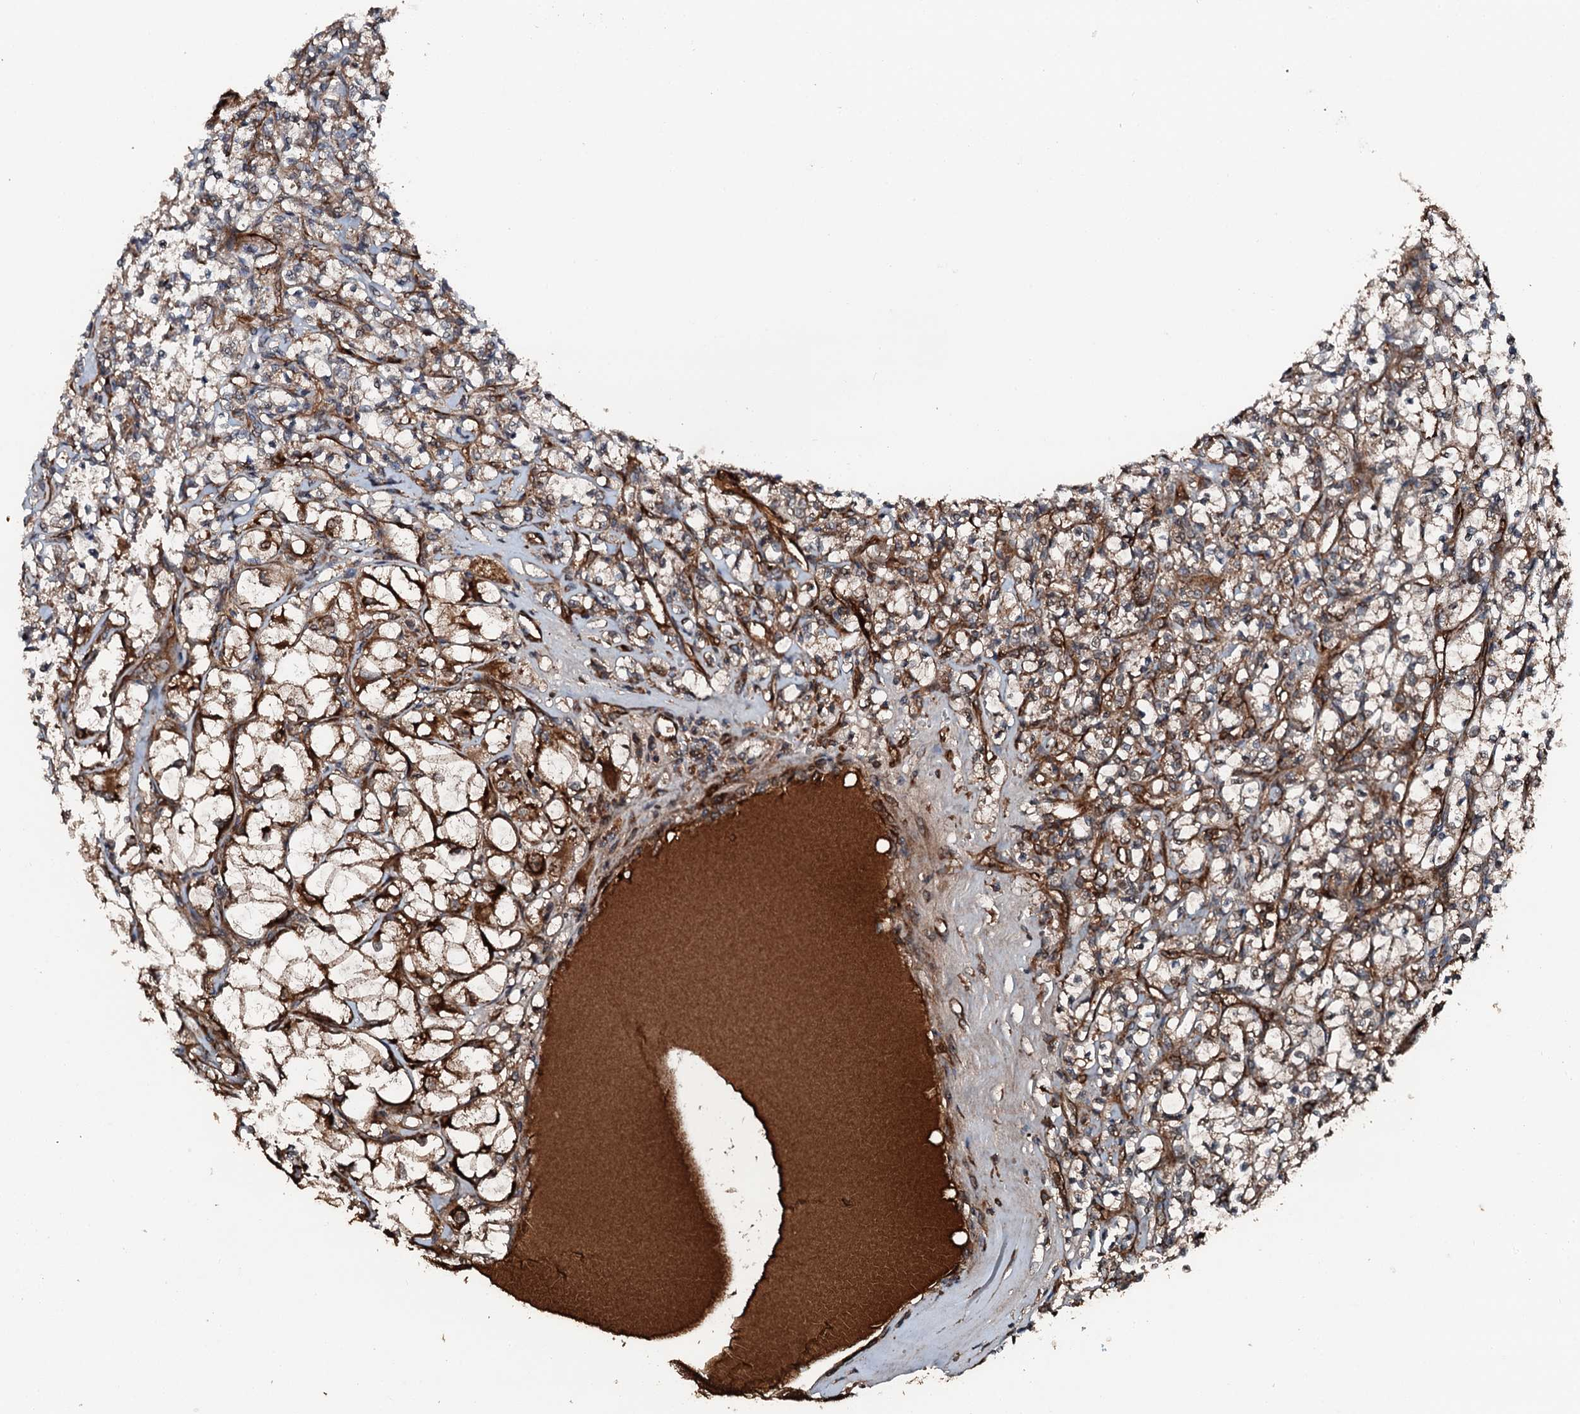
{"staining": {"intensity": "strong", "quantity": "25%-75%", "location": "cytoplasmic/membranous"}, "tissue": "renal cancer", "cell_type": "Tumor cells", "image_type": "cancer", "snomed": [{"axis": "morphology", "description": "Adenocarcinoma, NOS"}, {"axis": "topography", "description": "Kidney"}], "caption": "There is high levels of strong cytoplasmic/membranous staining in tumor cells of adenocarcinoma (renal), as demonstrated by immunohistochemical staining (brown color).", "gene": "FLYWCH1", "patient": {"sex": "female", "age": 69}}